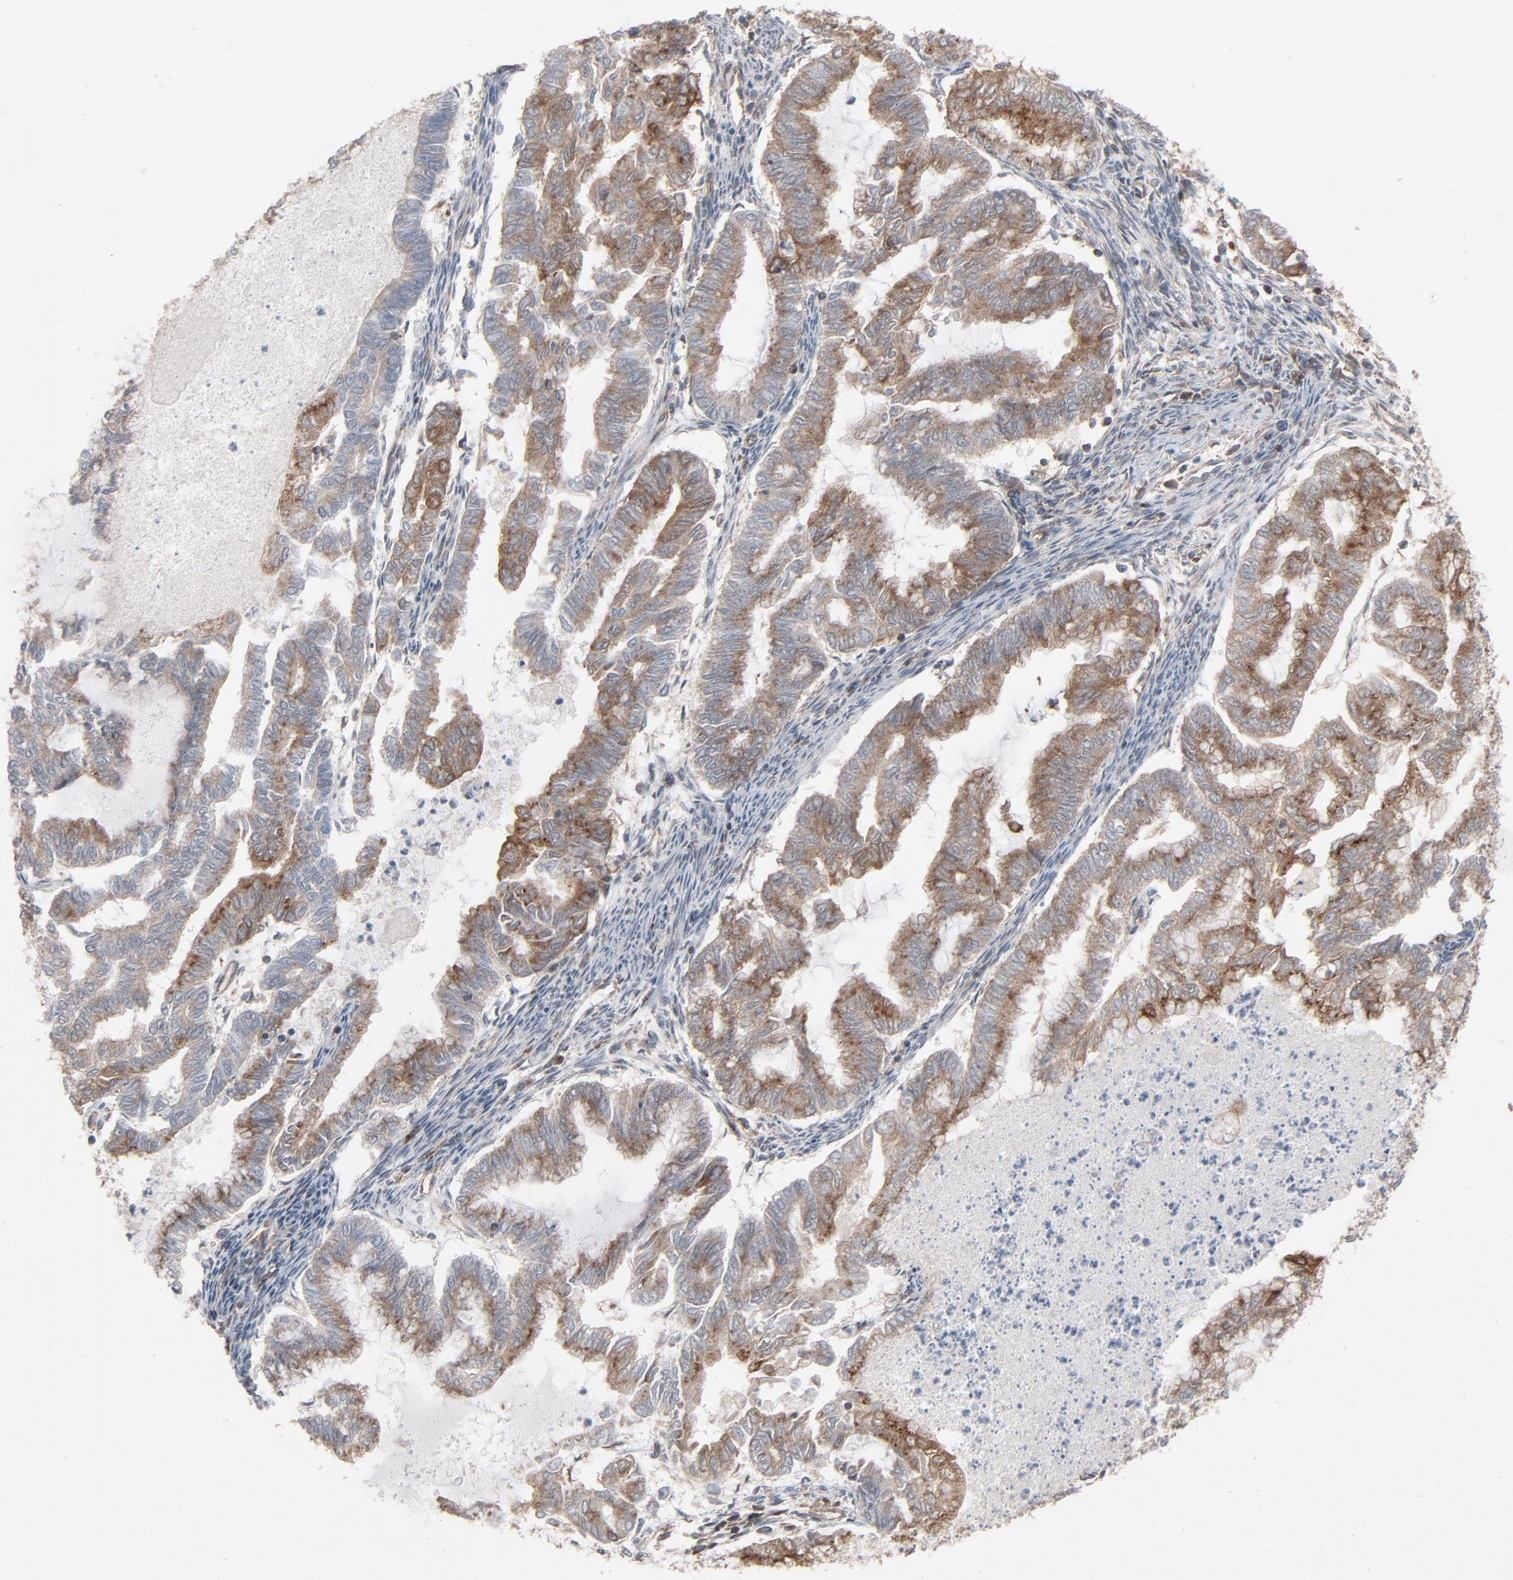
{"staining": {"intensity": "moderate", "quantity": ">75%", "location": "cytoplasmic/membranous"}, "tissue": "endometrial cancer", "cell_type": "Tumor cells", "image_type": "cancer", "snomed": [{"axis": "morphology", "description": "Adenocarcinoma, NOS"}, {"axis": "topography", "description": "Endometrium"}], "caption": "Immunohistochemistry (DAB) staining of endometrial adenocarcinoma shows moderate cytoplasmic/membranous protein positivity in approximately >75% of tumor cells.", "gene": "OPTN", "patient": {"sex": "female", "age": 79}}